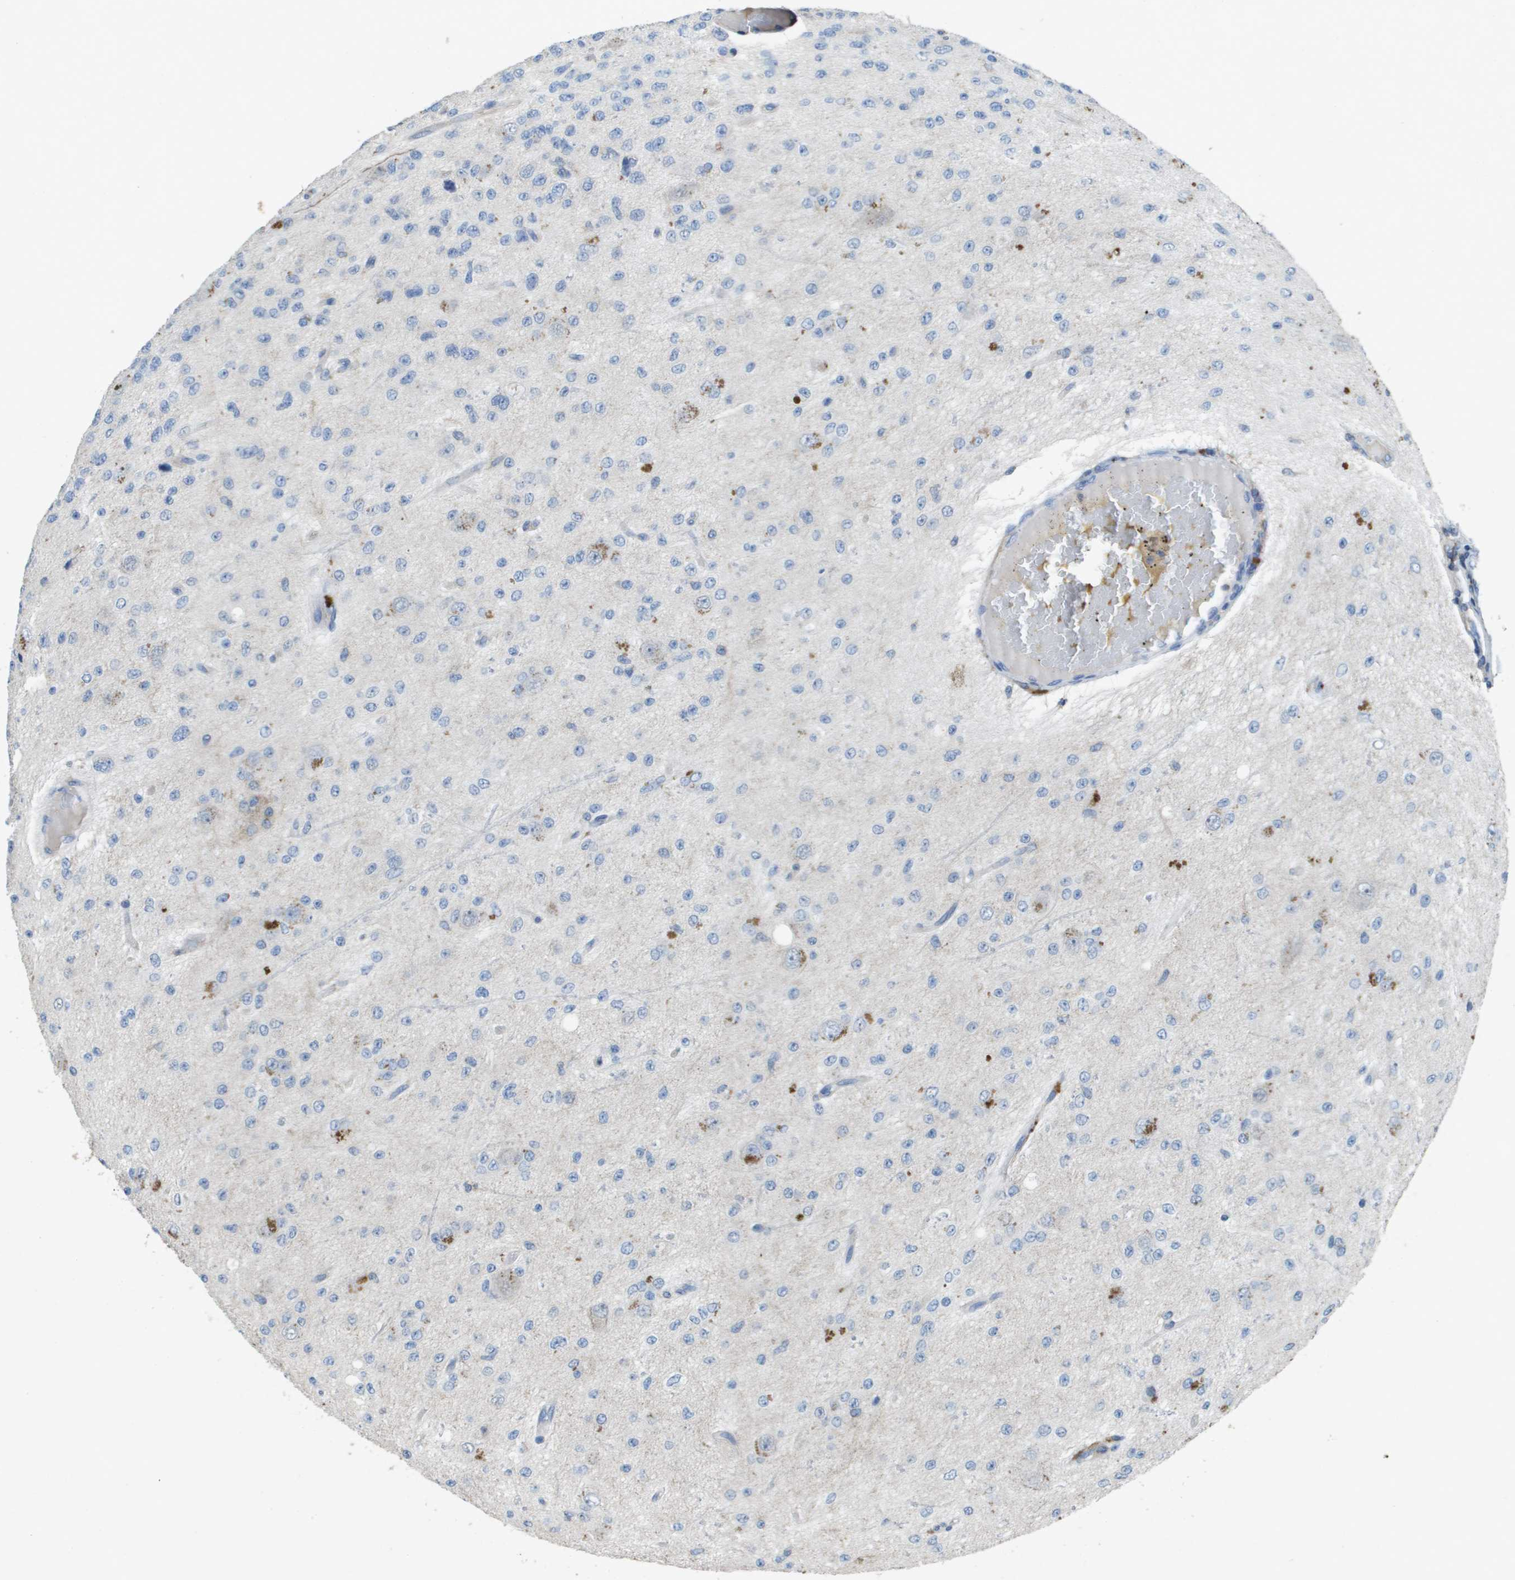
{"staining": {"intensity": "negative", "quantity": "none", "location": "none"}, "tissue": "glioma", "cell_type": "Tumor cells", "image_type": "cancer", "snomed": [{"axis": "morphology", "description": "Glioma, malignant, High grade"}, {"axis": "topography", "description": "pancreas cauda"}], "caption": "Tumor cells are negative for protein expression in human glioma. (Stains: DAB immunohistochemistry (IHC) with hematoxylin counter stain, Microscopy: brightfield microscopy at high magnification).", "gene": "CLCA4", "patient": {"sex": "male", "age": 60}}